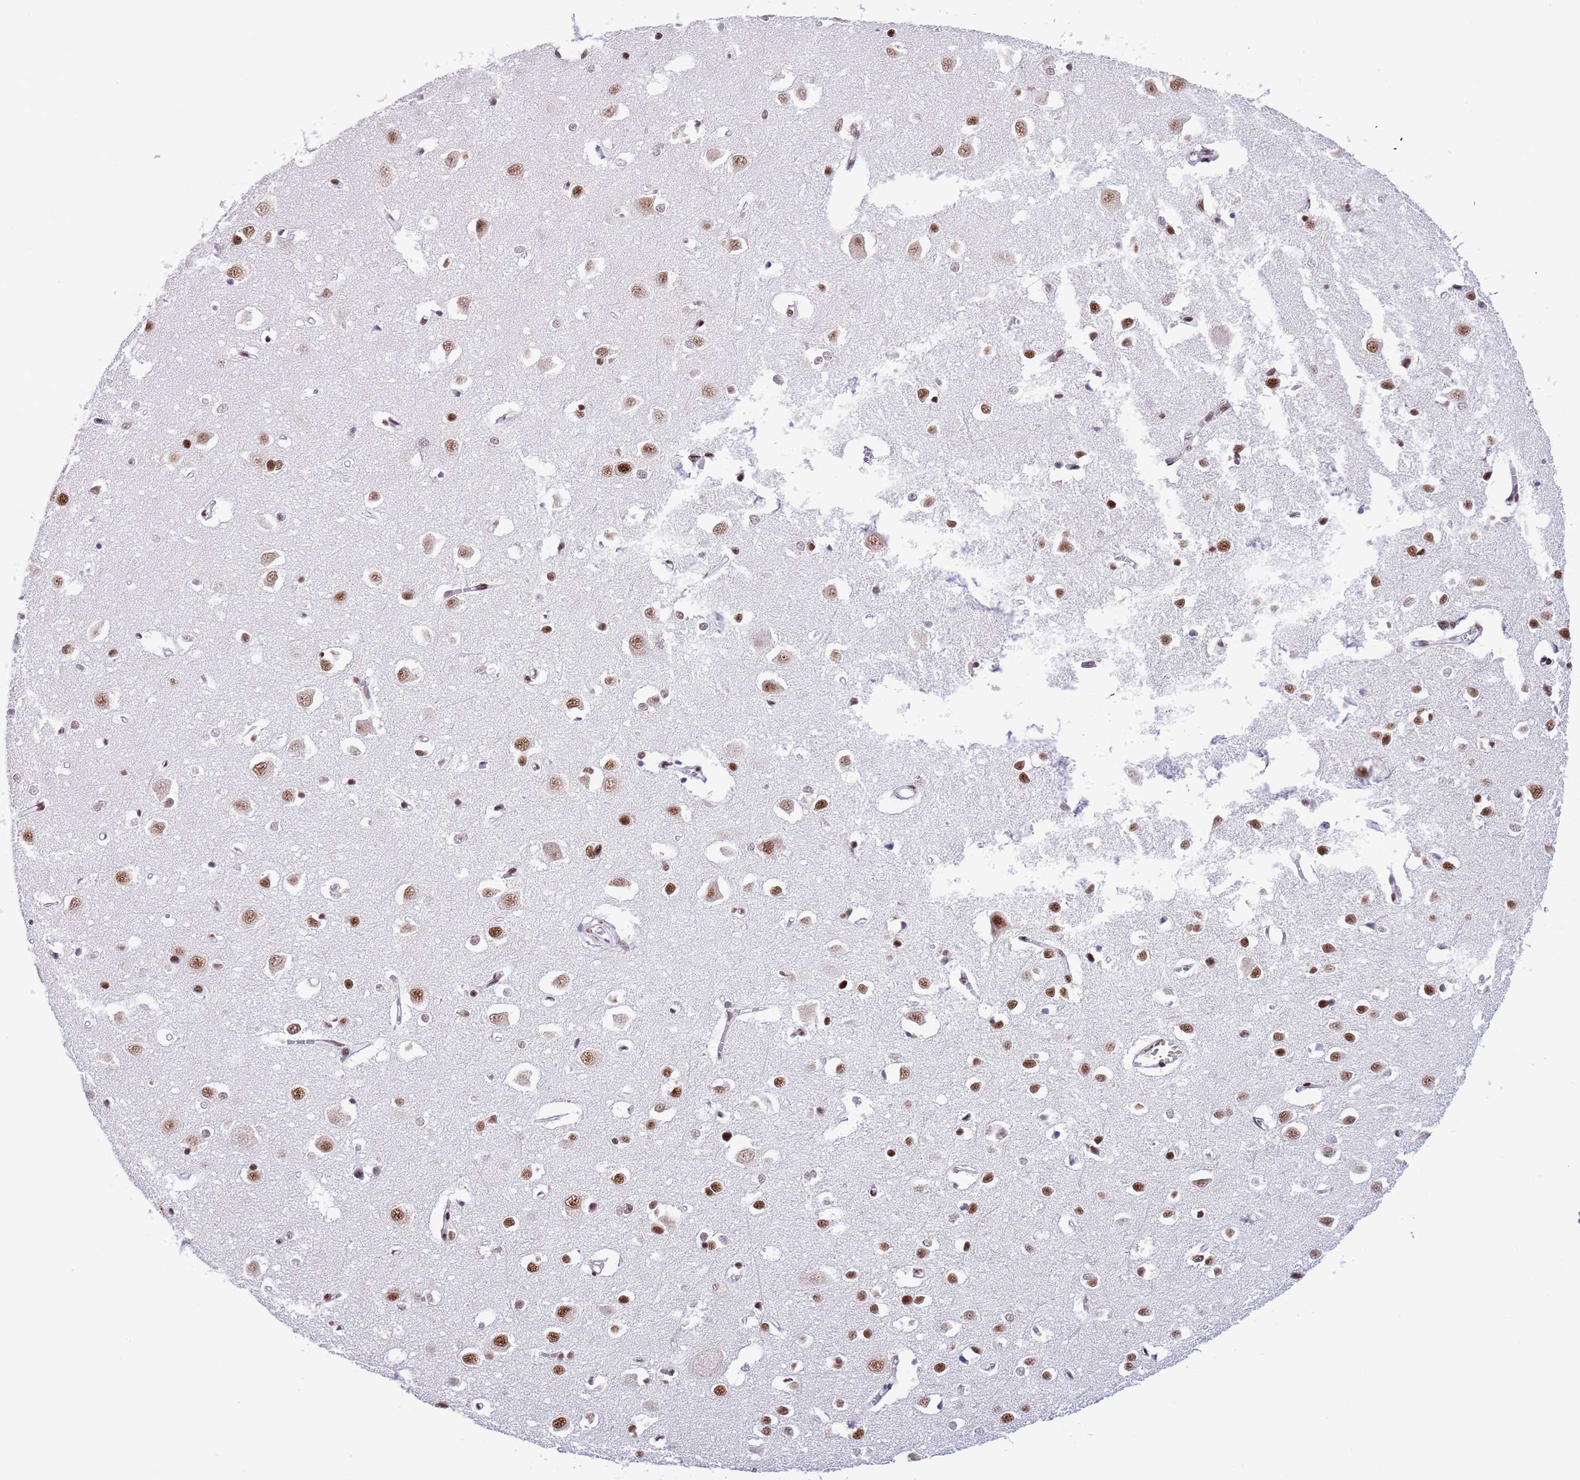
{"staining": {"intensity": "moderate", "quantity": "25%-75%", "location": "nuclear"}, "tissue": "cerebral cortex", "cell_type": "Endothelial cells", "image_type": "normal", "snomed": [{"axis": "morphology", "description": "Normal tissue, NOS"}, {"axis": "topography", "description": "Cerebral cortex"}], "caption": "Immunohistochemical staining of unremarkable human cerebral cortex demonstrates 25%-75% levels of moderate nuclear protein positivity in about 25%-75% of endothelial cells.", "gene": "SF3A2", "patient": {"sex": "female", "age": 64}}